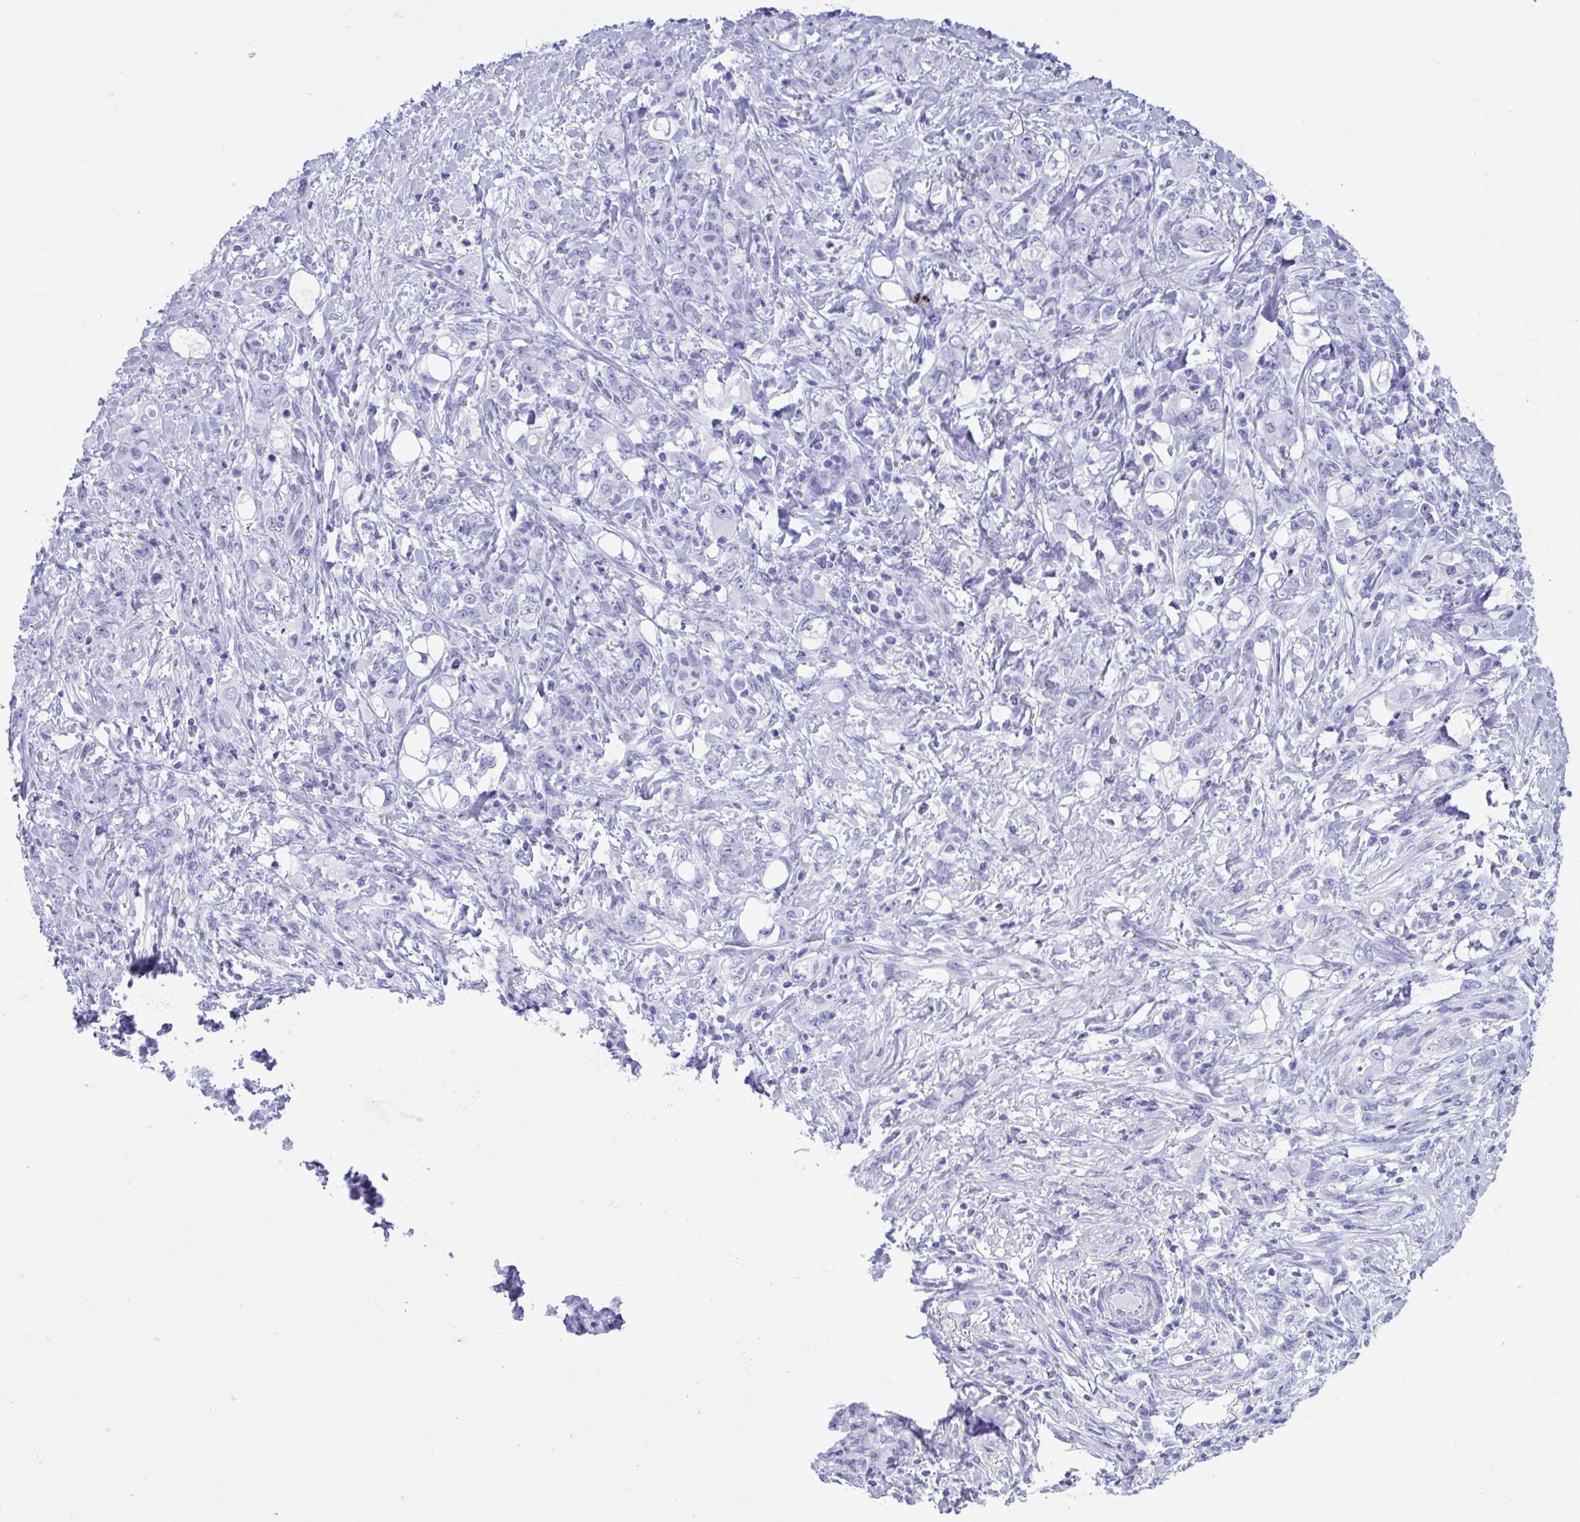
{"staining": {"intensity": "negative", "quantity": "none", "location": "none"}, "tissue": "stomach cancer", "cell_type": "Tumor cells", "image_type": "cancer", "snomed": [{"axis": "morphology", "description": "Adenocarcinoma, NOS"}, {"axis": "topography", "description": "Stomach"}], "caption": "High power microscopy micrograph of an IHC image of adenocarcinoma (stomach), revealing no significant expression in tumor cells.", "gene": "TMEM35A", "patient": {"sex": "female", "age": 79}}